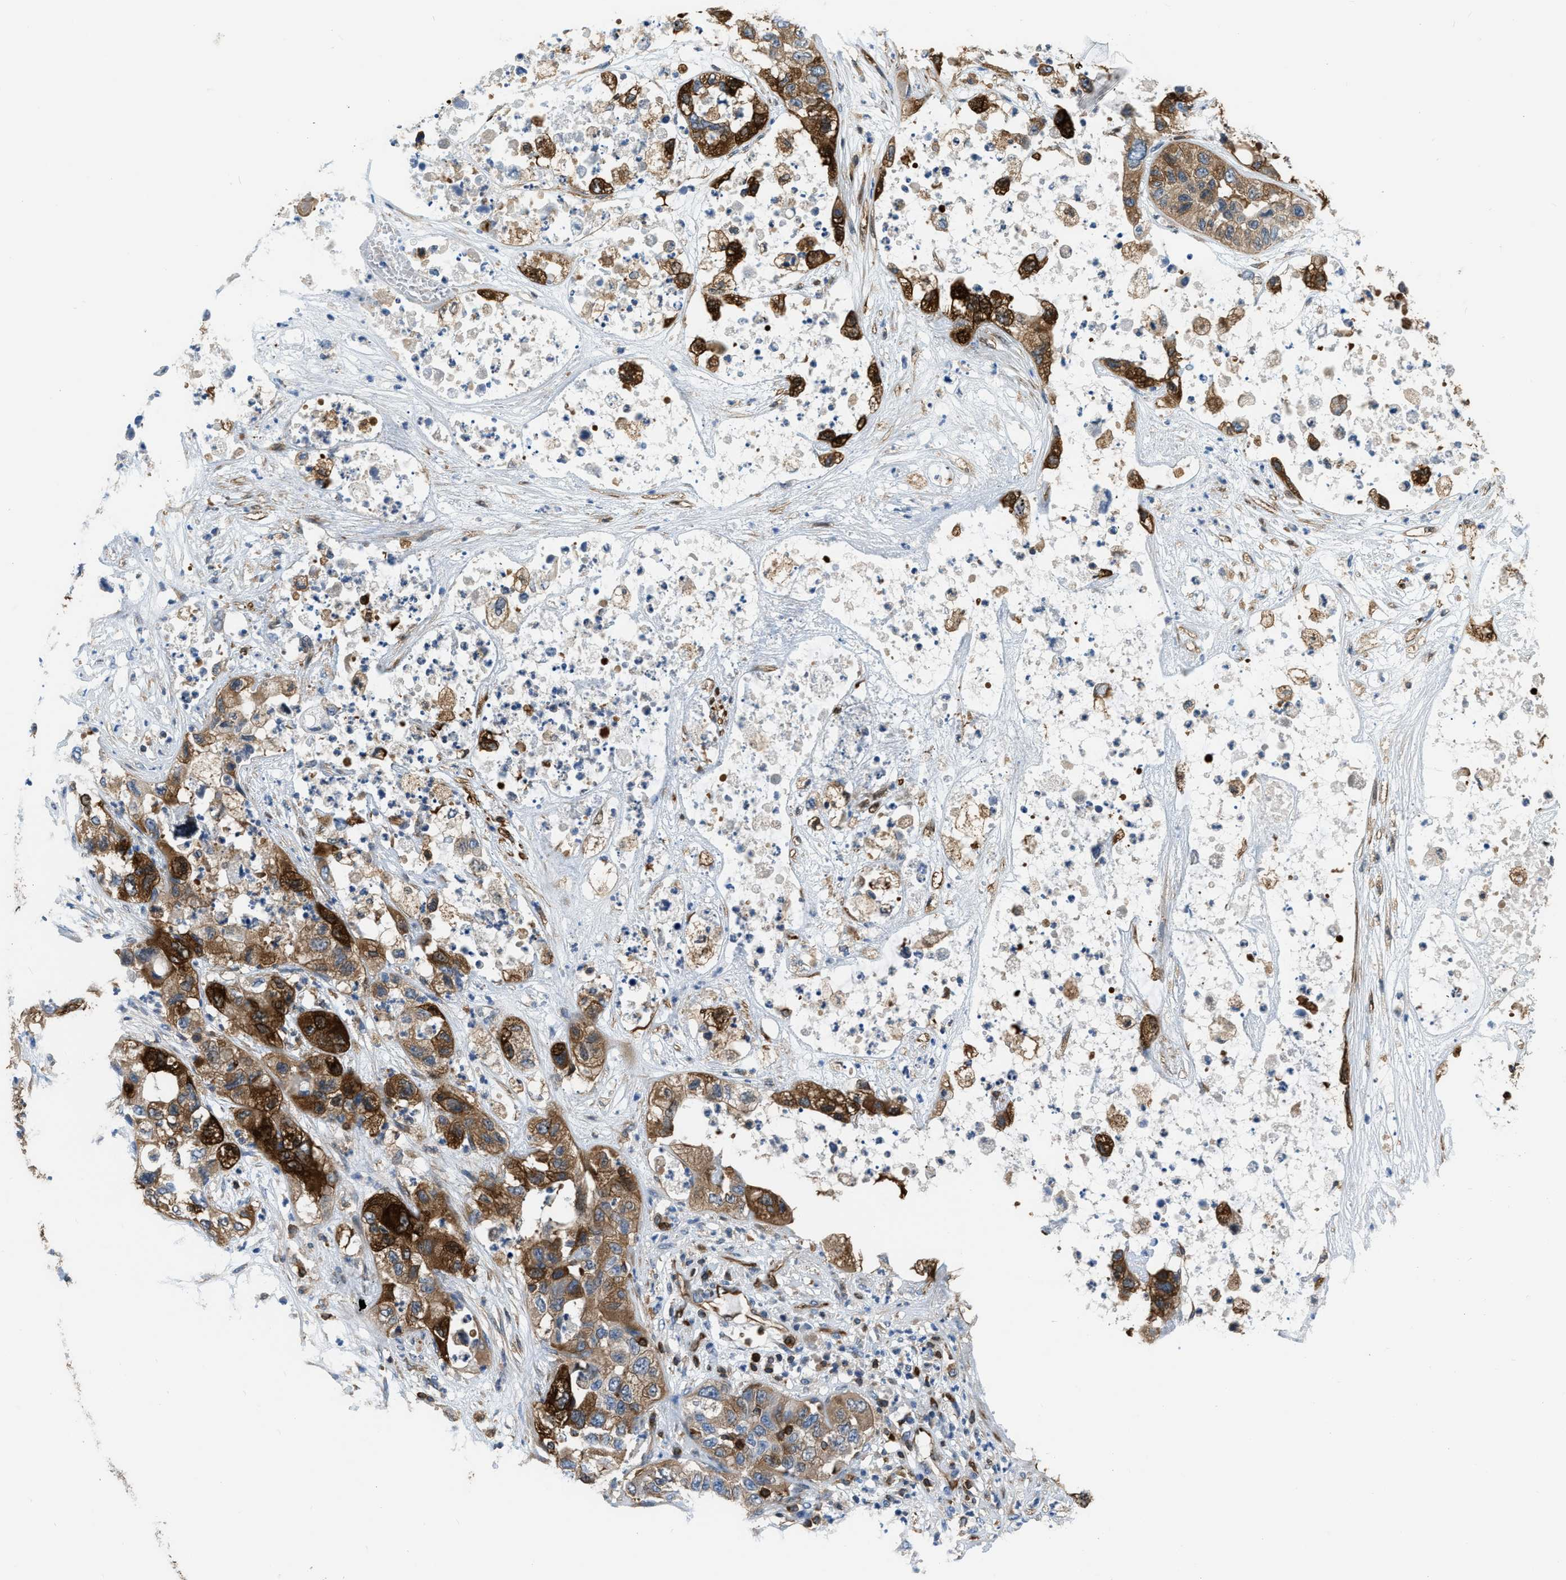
{"staining": {"intensity": "strong", "quantity": ">75%", "location": "cytoplasmic/membranous"}, "tissue": "pancreatic cancer", "cell_type": "Tumor cells", "image_type": "cancer", "snomed": [{"axis": "morphology", "description": "Adenocarcinoma, NOS"}, {"axis": "topography", "description": "Pancreas"}], "caption": "Protein staining reveals strong cytoplasmic/membranous expression in about >75% of tumor cells in adenocarcinoma (pancreatic). (brown staining indicates protein expression, while blue staining denotes nuclei).", "gene": "PFKP", "patient": {"sex": "female", "age": 78}}